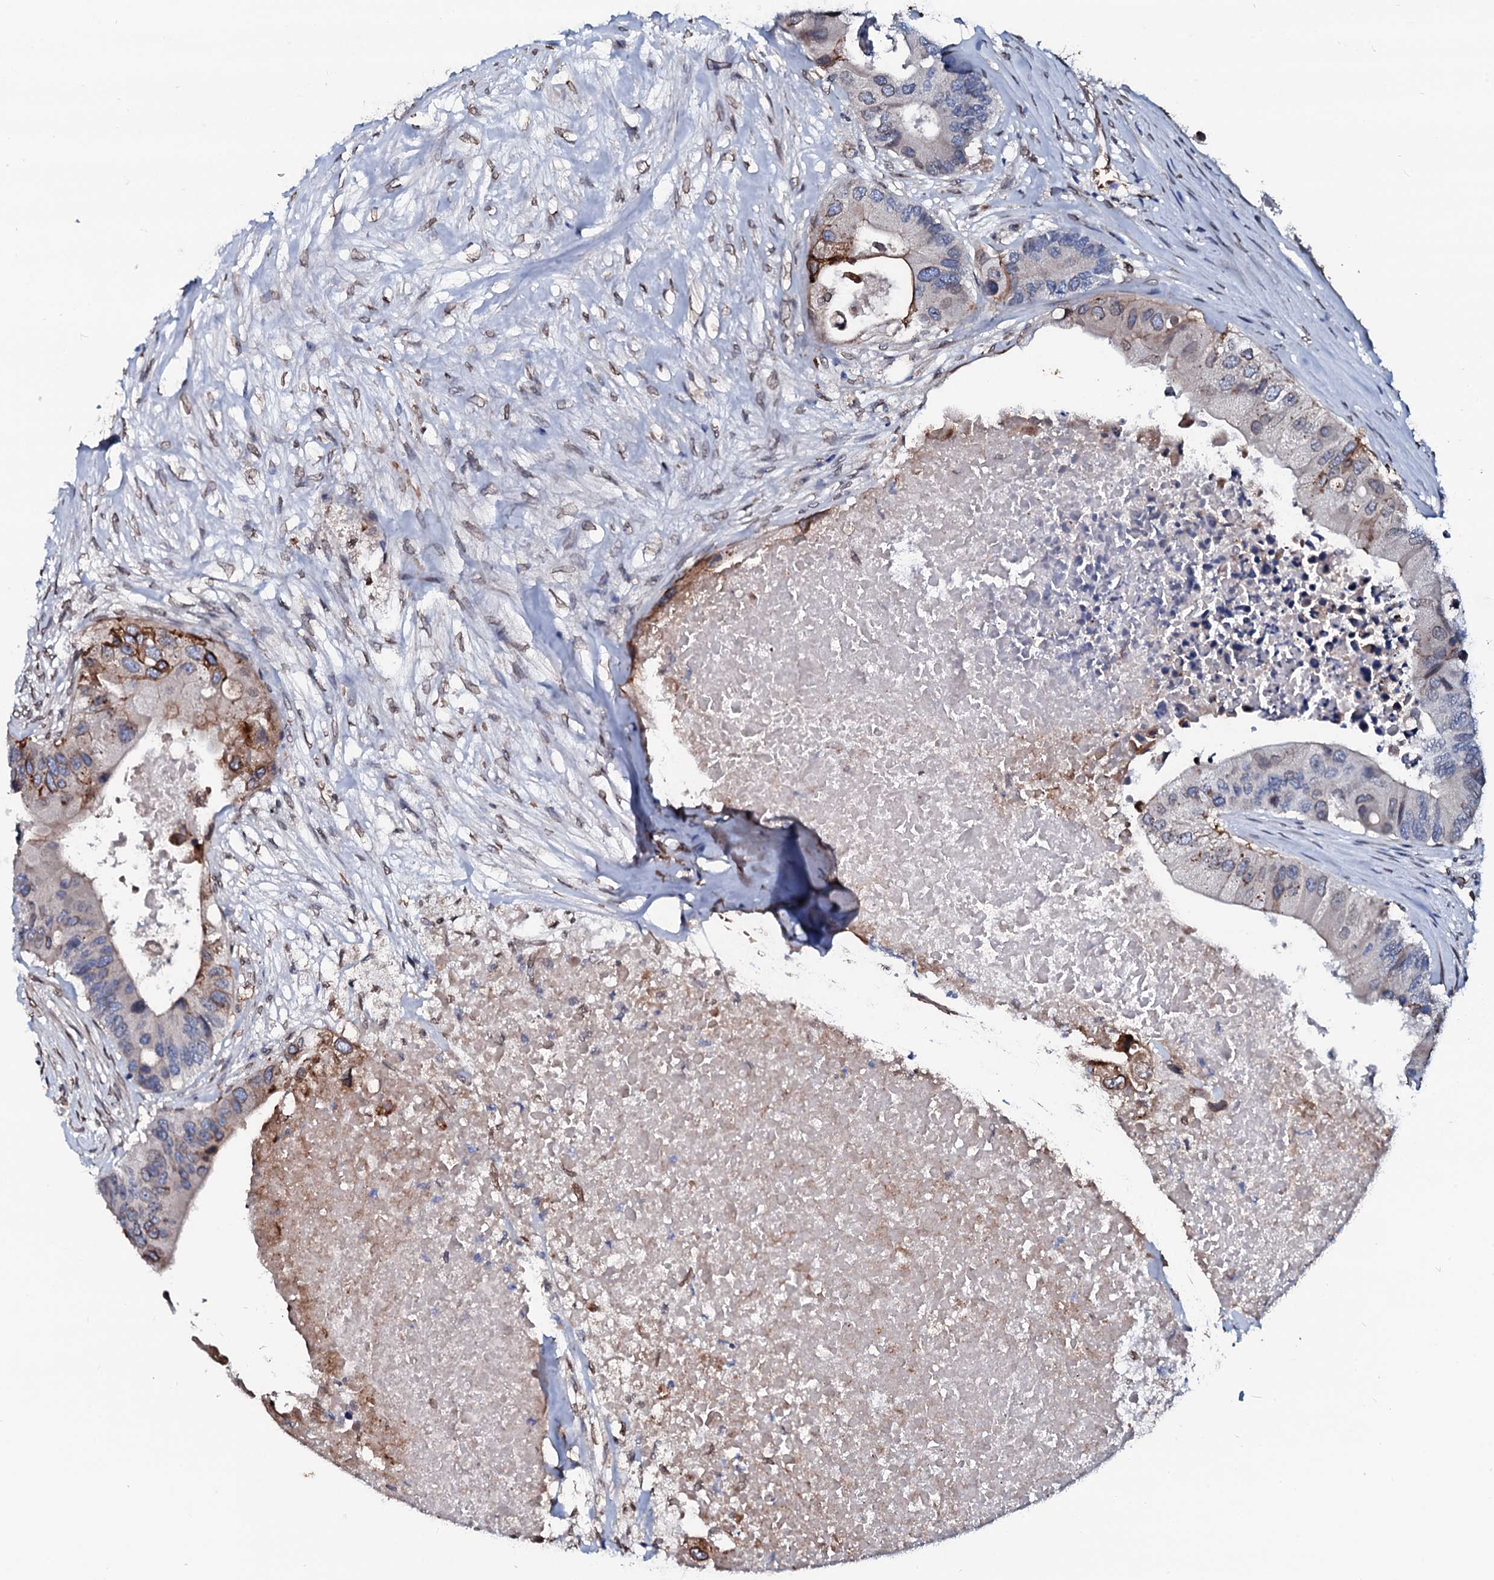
{"staining": {"intensity": "moderate", "quantity": "<25%", "location": "cytoplasmic/membranous"}, "tissue": "colorectal cancer", "cell_type": "Tumor cells", "image_type": "cancer", "snomed": [{"axis": "morphology", "description": "Adenocarcinoma, NOS"}, {"axis": "topography", "description": "Colon"}], "caption": "Human colorectal cancer stained for a protein (brown) demonstrates moderate cytoplasmic/membranous positive expression in about <25% of tumor cells.", "gene": "NRP2", "patient": {"sex": "male", "age": 71}}